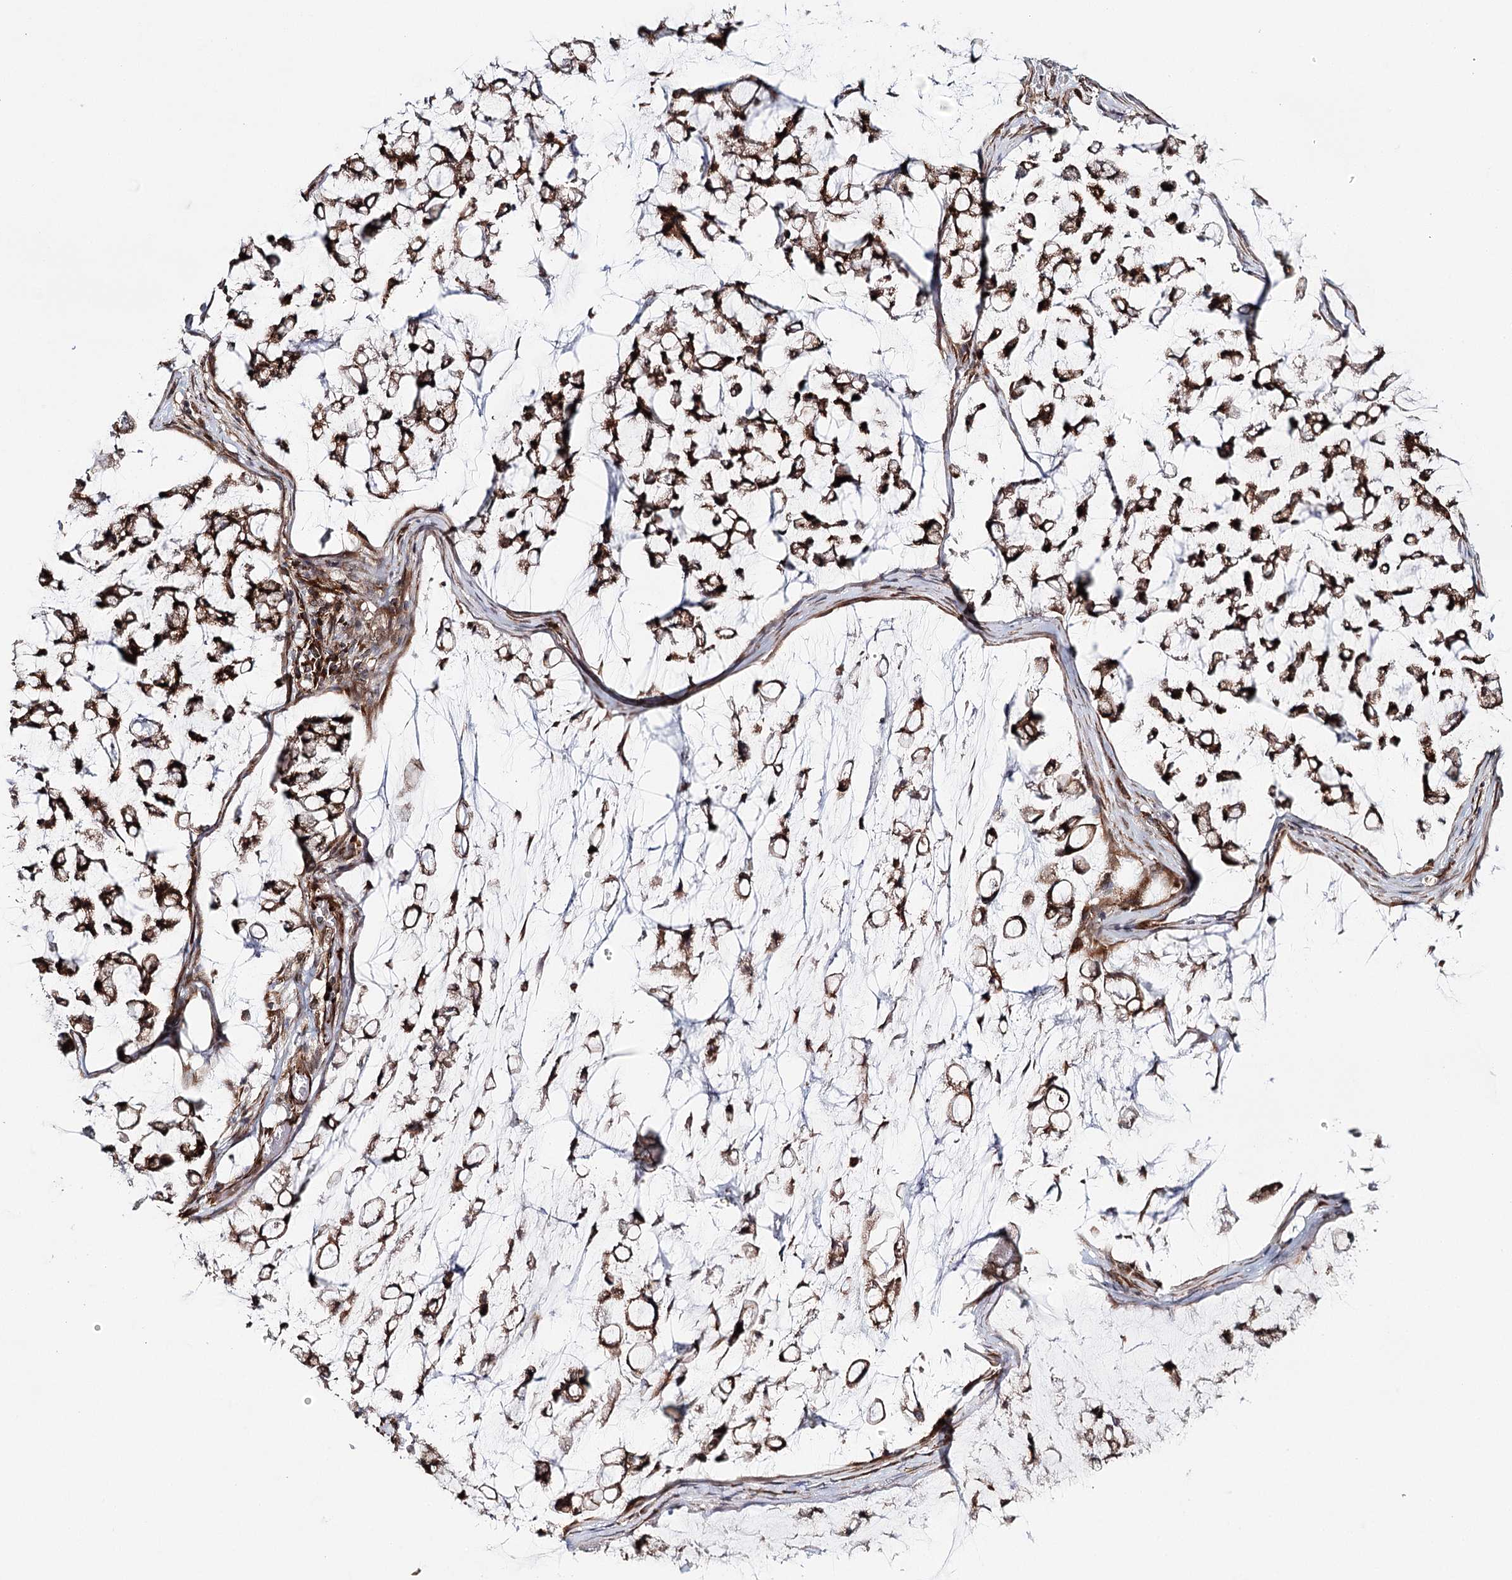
{"staining": {"intensity": "strong", "quantity": ">75%", "location": "cytoplasmic/membranous"}, "tissue": "stomach cancer", "cell_type": "Tumor cells", "image_type": "cancer", "snomed": [{"axis": "morphology", "description": "Adenocarcinoma, NOS"}, {"axis": "topography", "description": "Stomach, lower"}], "caption": "Immunohistochemistry micrograph of human stomach adenocarcinoma stained for a protein (brown), which demonstrates high levels of strong cytoplasmic/membranous positivity in about >75% of tumor cells.", "gene": "MKNK1", "patient": {"sex": "male", "age": 67}}